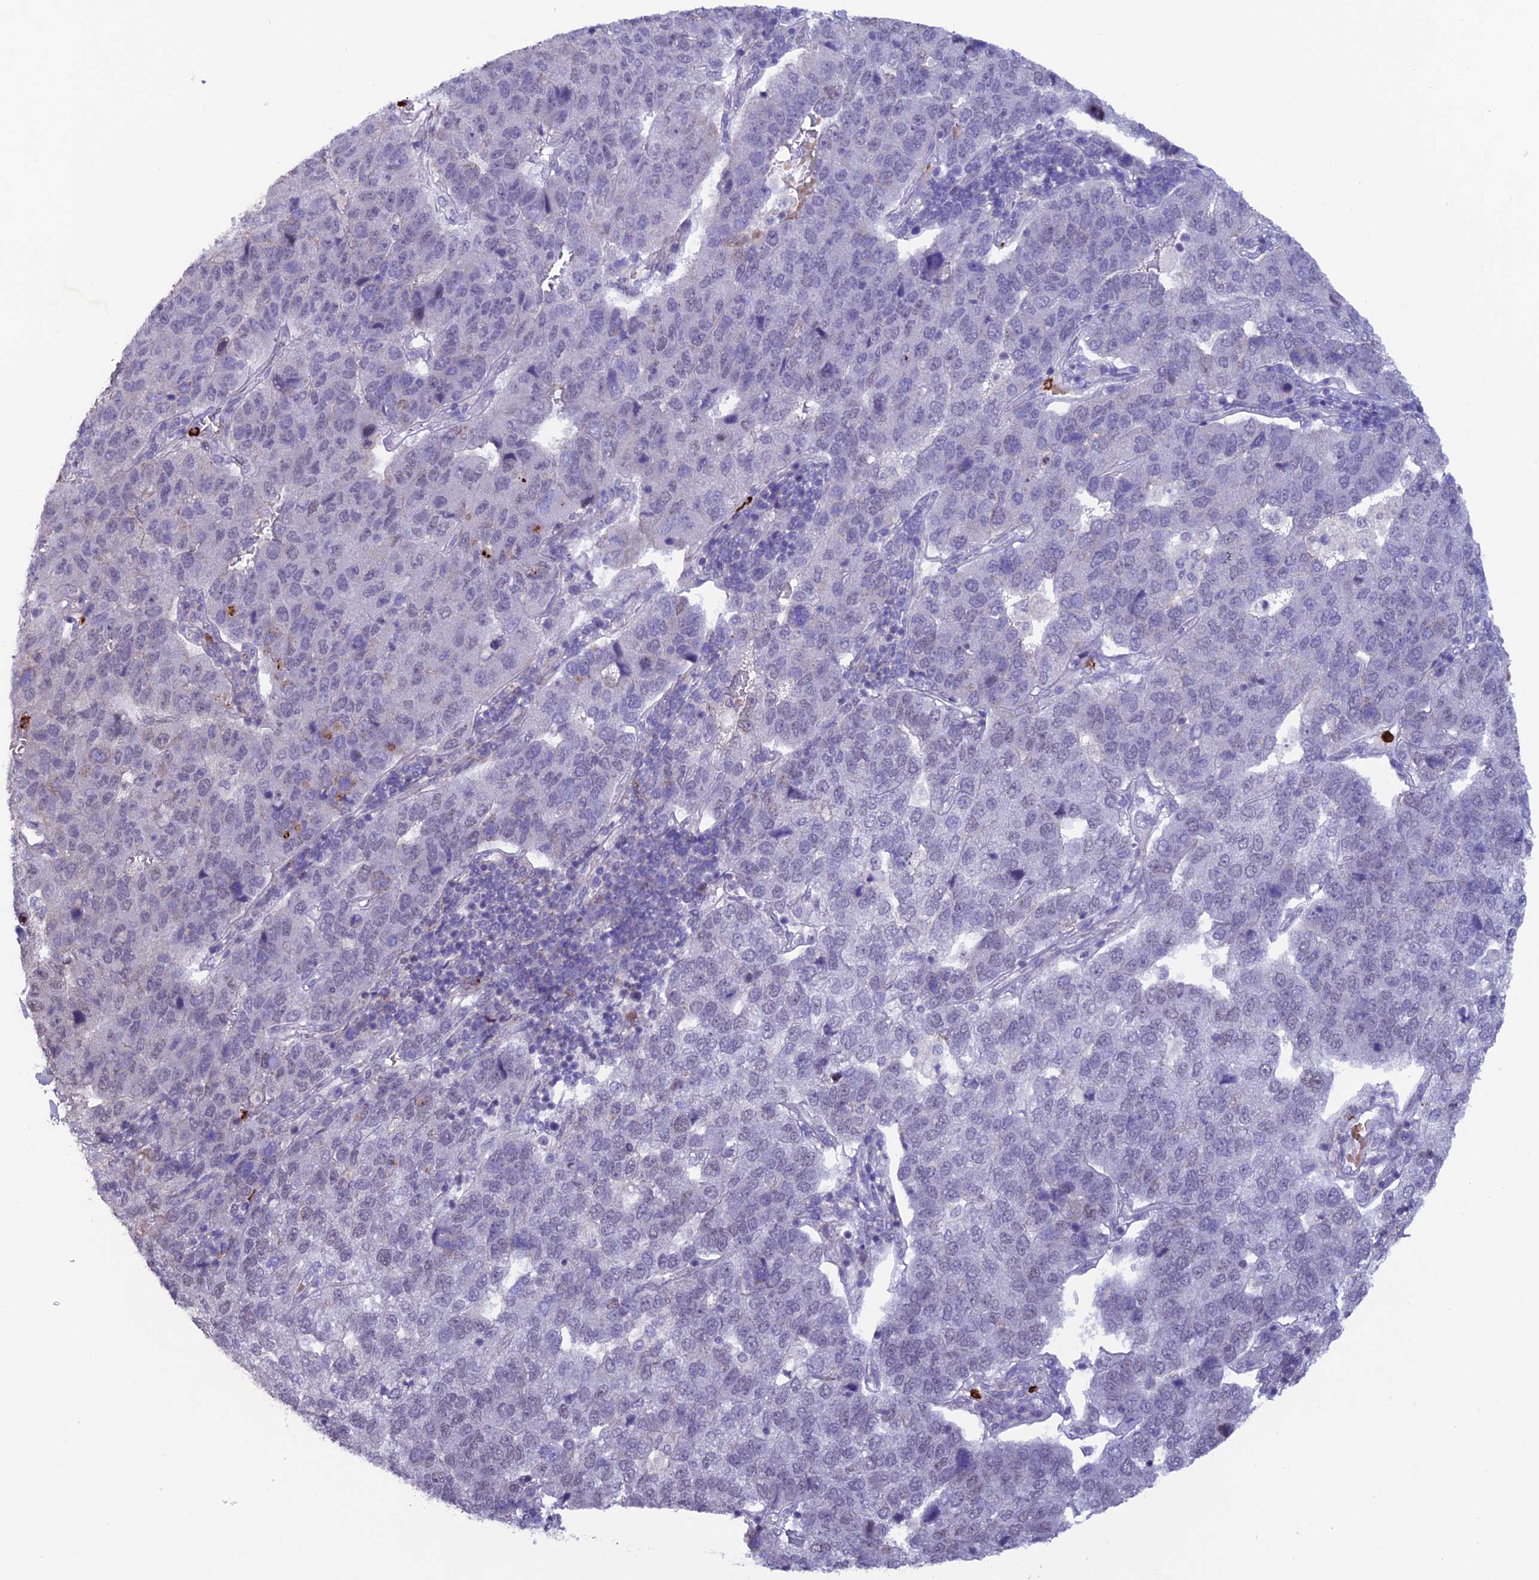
{"staining": {"intensity": "negative", "quantity": "none", "location": "none"}, "tissue": "pancreatic cancer", "cell_type": "Tumor cells", "image_type": "cancer", "snomed": [{"axis": "morphology", "description": "Adenocarcinoma, NOS"}, {"axis": "topography", "description": "Pancreas"}], "caption": "An image of pancreatic cancer (adenocarcinoma) stained for a protein exhibits no brown staining in tumor cells.", "gene": "COL6A6", "patient": {"sex": "female", "age": 61}}